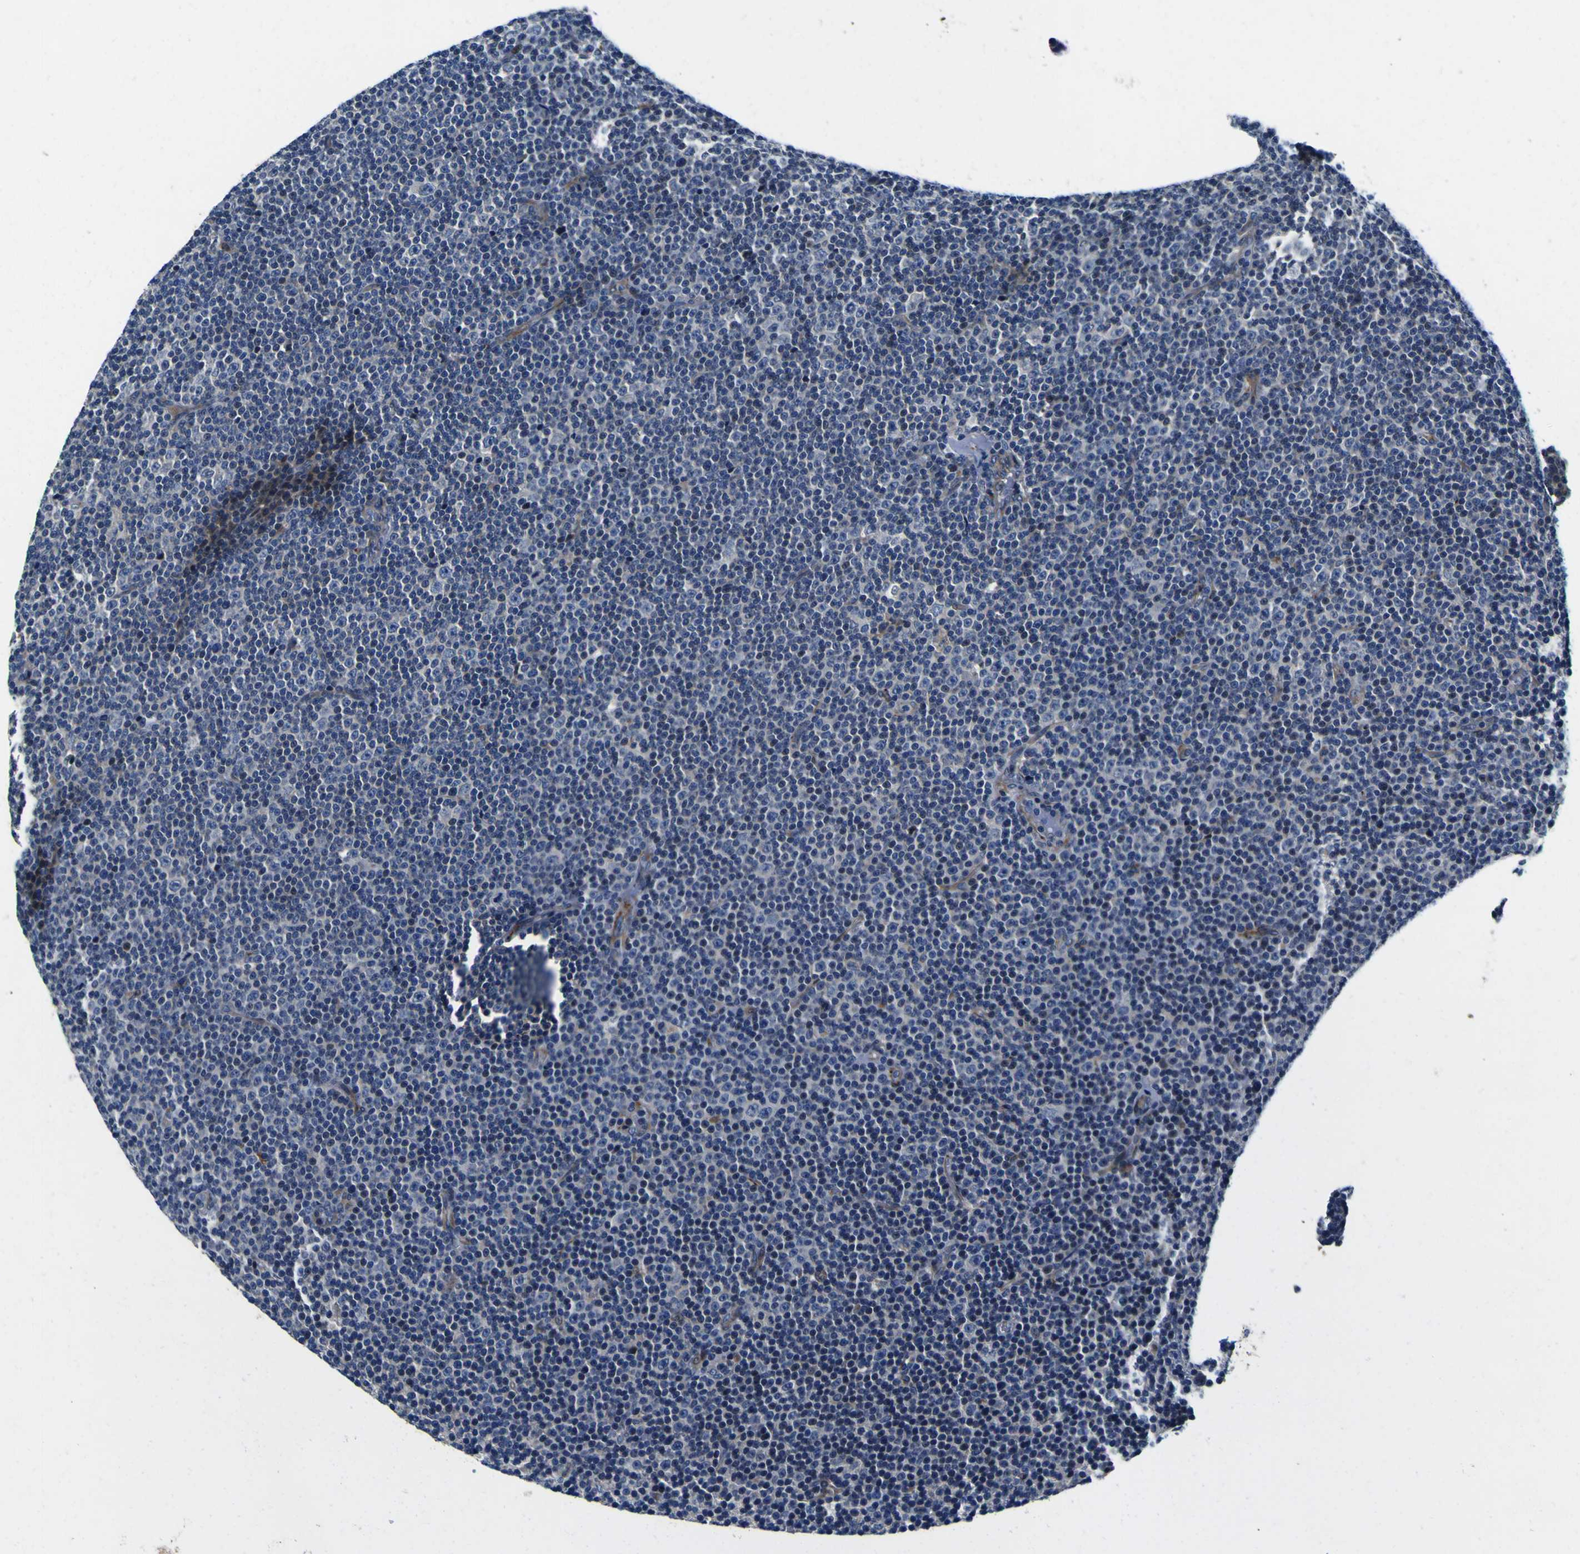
{"staining": {"intensity": "weak", "quantity": "<25%", "location": "cytoplasmic/membranous"}, "tissue": "lymphoma", "cell_type": "Tumor cells", "image_type": "cancer", "snomed": [{"axis": "morphology", "description": "Malignant lymphoma, non-Hodgkin's type, Low grade"}, {"axis": "topography", "description": "Lymph node"}], "caption": "DAB immunohistochemical staining of human lymphoma exhibits no significant expression in tumor cells. (DAB immunohistochemistry (IHC) visualized using brightfield microscopy, high magnification).", "gene": "AGAP3", "patient": {"sex": "female", "age": 67}}